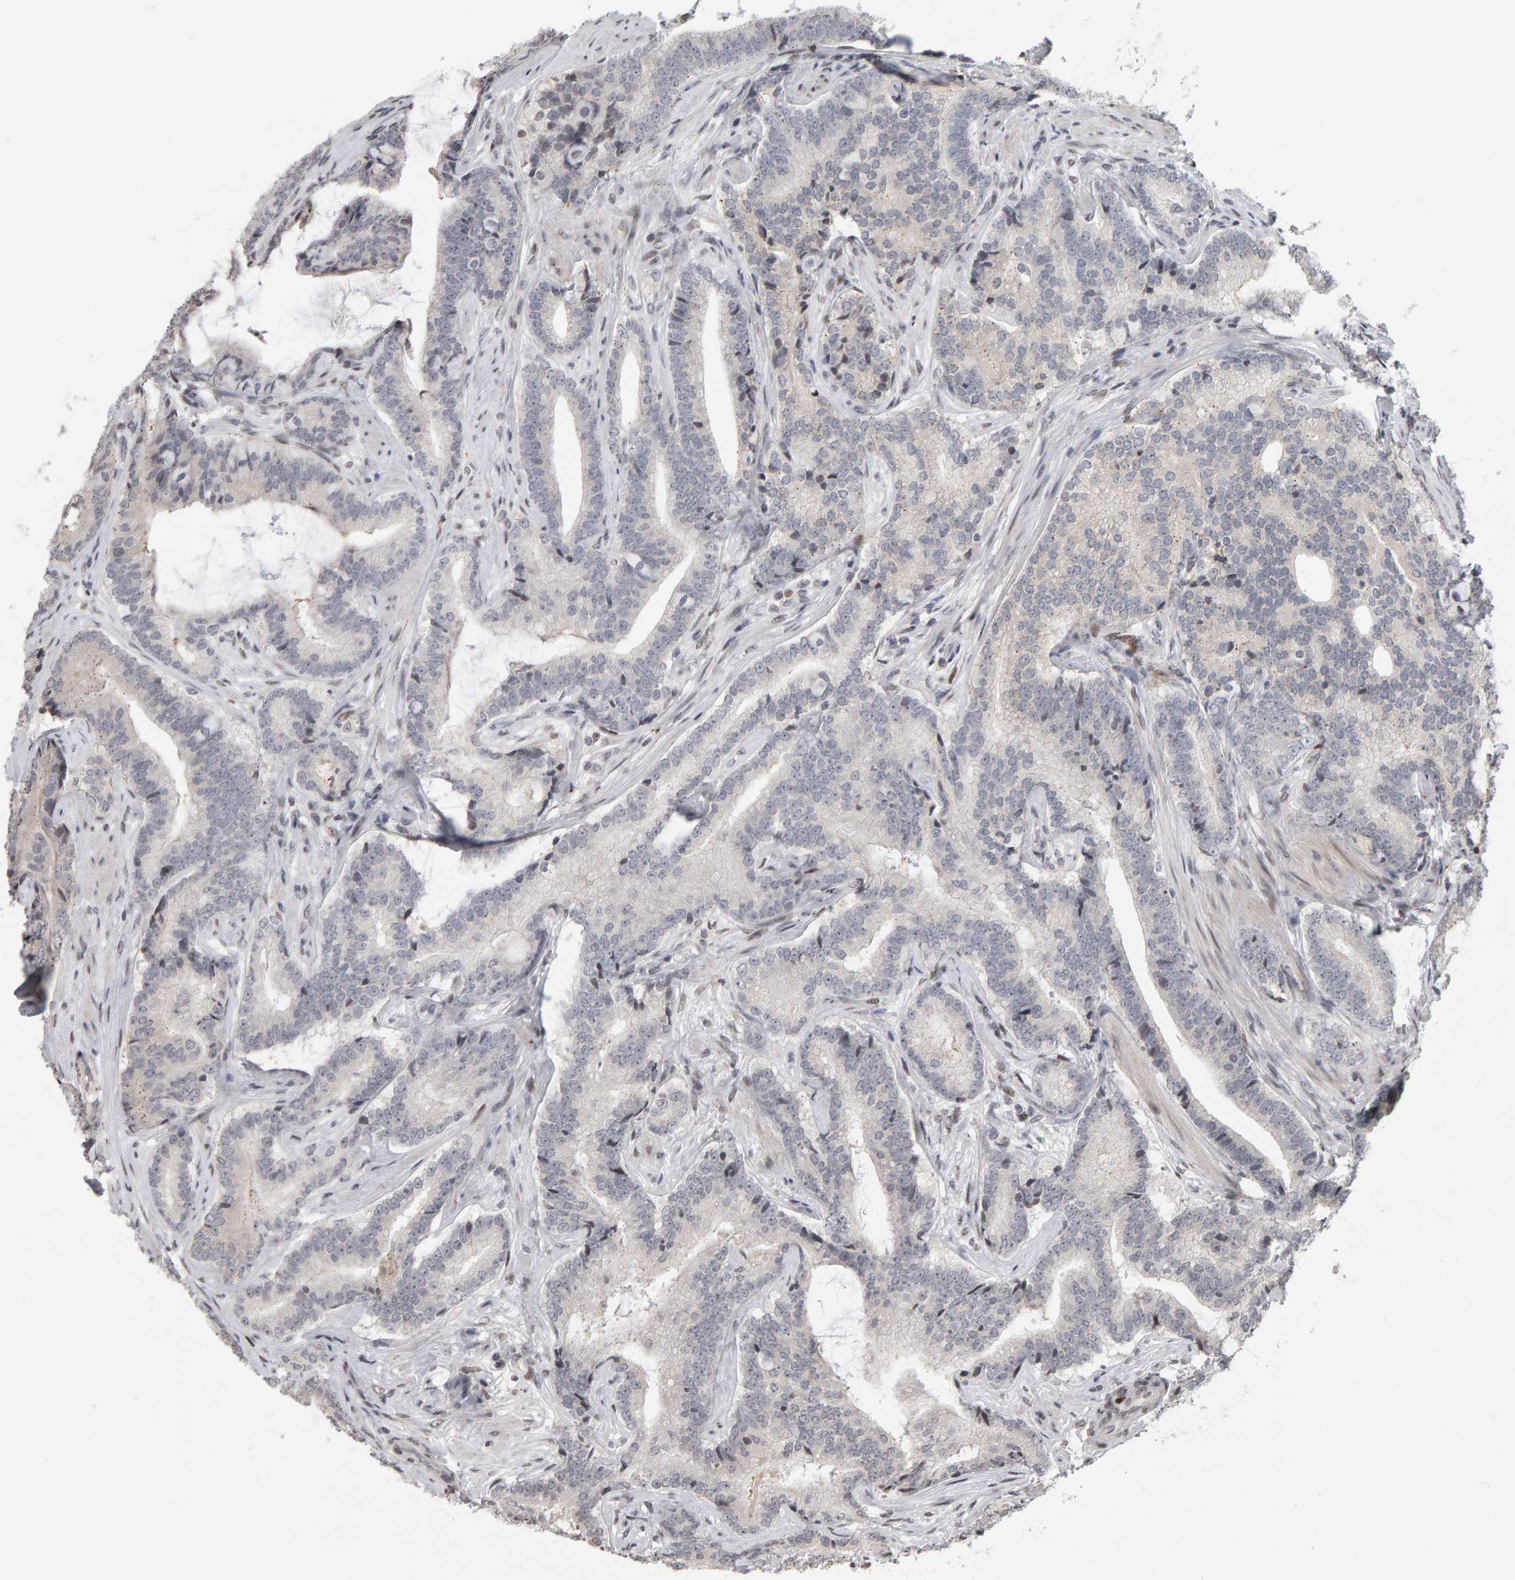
{"staining": {"intensity": "negative", "quantity": "none", "location": "none"}, "tissue": "prostate cancer", "cell_type": "Tumor cells", "image_type": "cancer", "snomed": [{"axis": "morphology", "description": "Adenocarcinoma, High grade"}, {"axis": "topography", "description": "Prostate"}], "caption": "The photomicrograph displays no staining of tumor cells in high-grade adenocarcinoma (prostate). (DAB IHC visualized using brightfield microscopy, high magnification).", "gene": "TRAM1", "patient": {"sex": "male", "age": 55}}